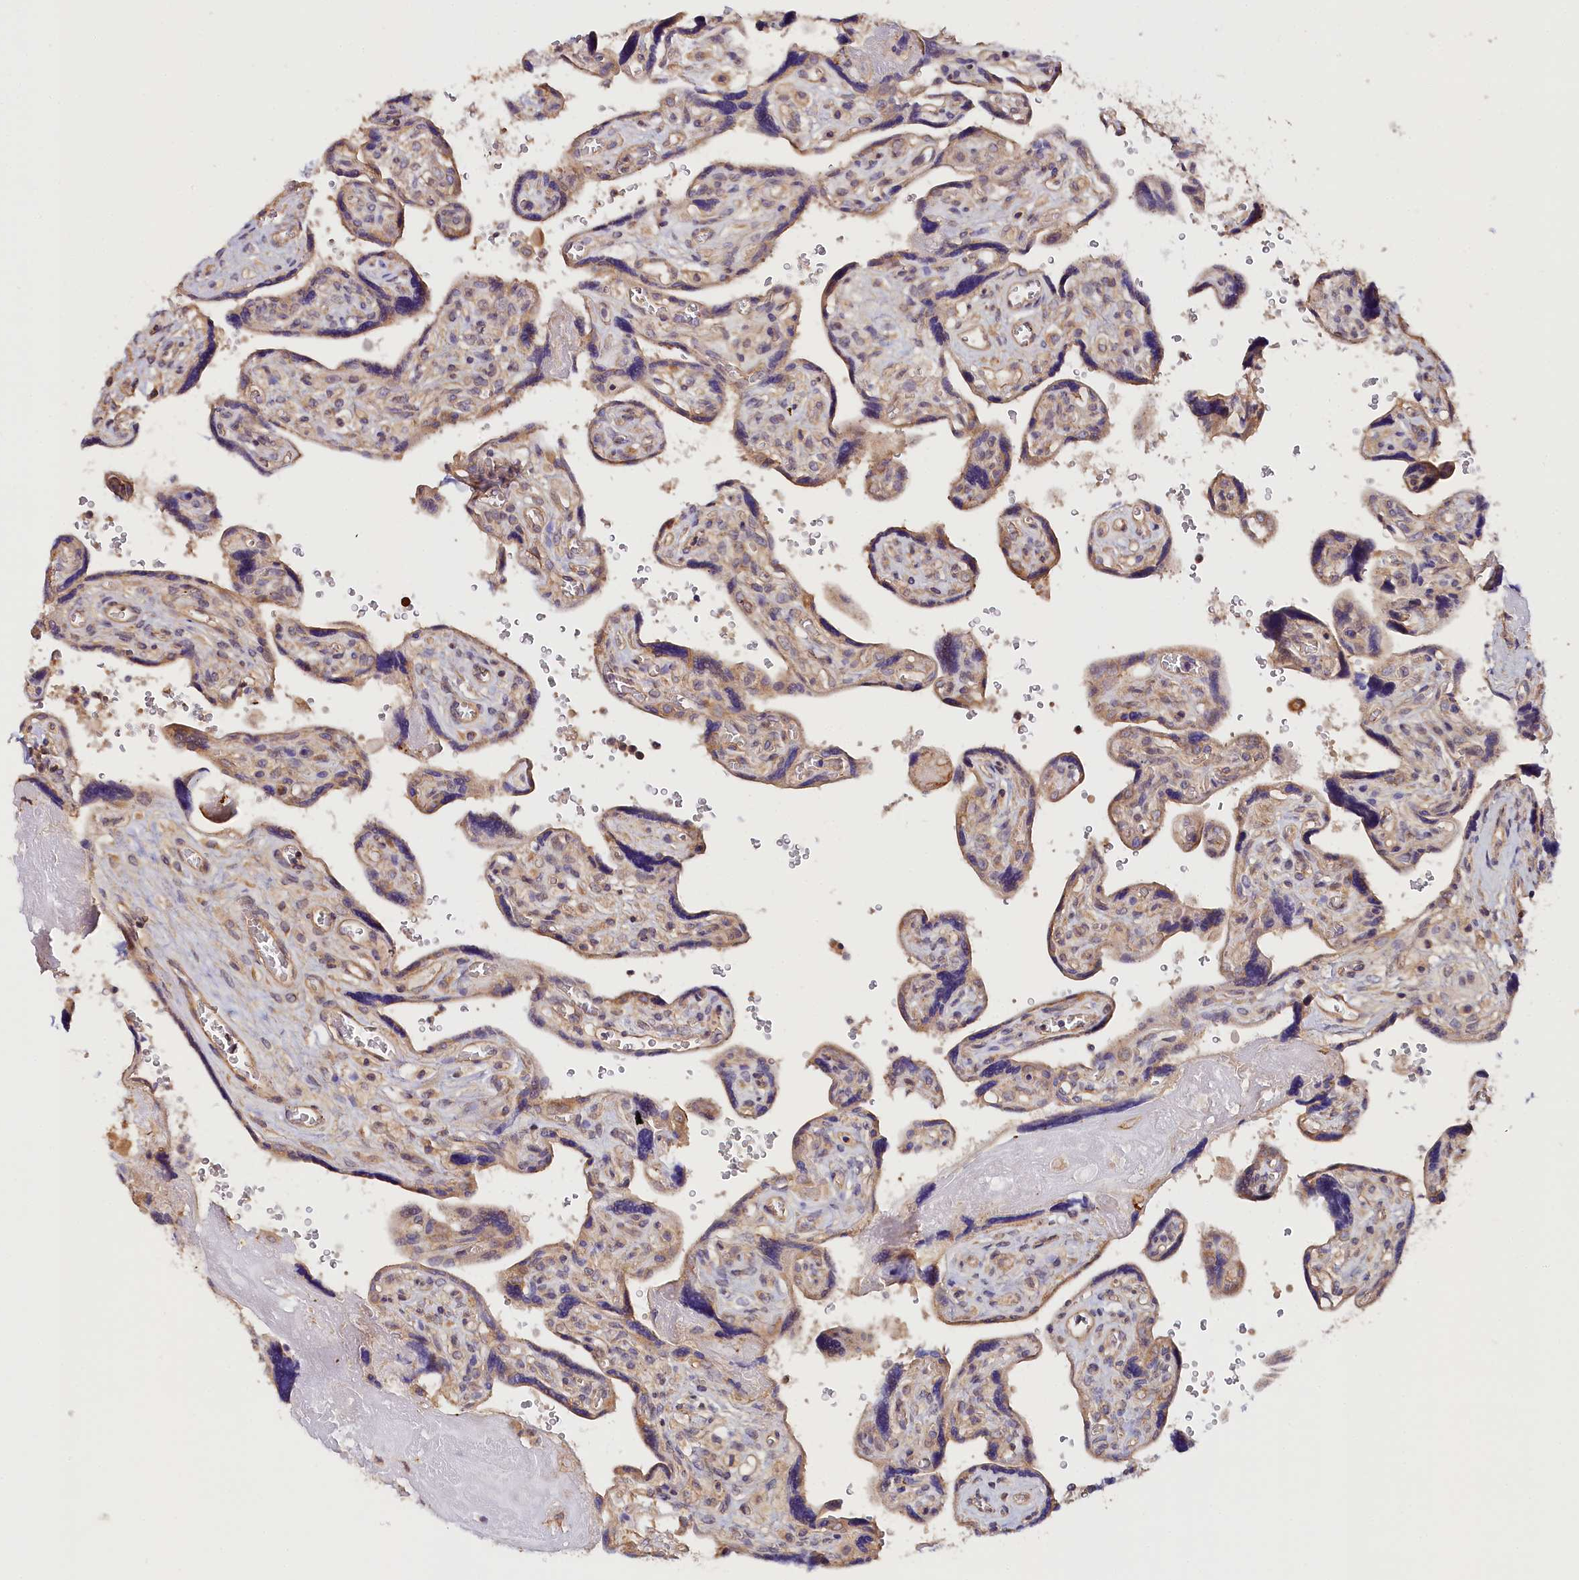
{"staining": {"intensity": "weak", "quantity": "25%-75%", "location": "cytoplasmic/membranous"}, "tissue": "placenta", "cell_type": "Trophoblastic cells", "image_type": "normal", "snomed": [{"axis": "morphology", "description": "Normal tissue, NOS"}, {"axis": "topography", "description": "Placenta"}], "caption": "Immunohistochemistry micrograph of normal placenta stained for a protein (brown), which shows low levels of weak cytoplasmic/membranous expression in approximately 25%-75% of trophoblastic cells.", "gene": "KATNB1", "patient": {"sex": "female", "age": 39}}